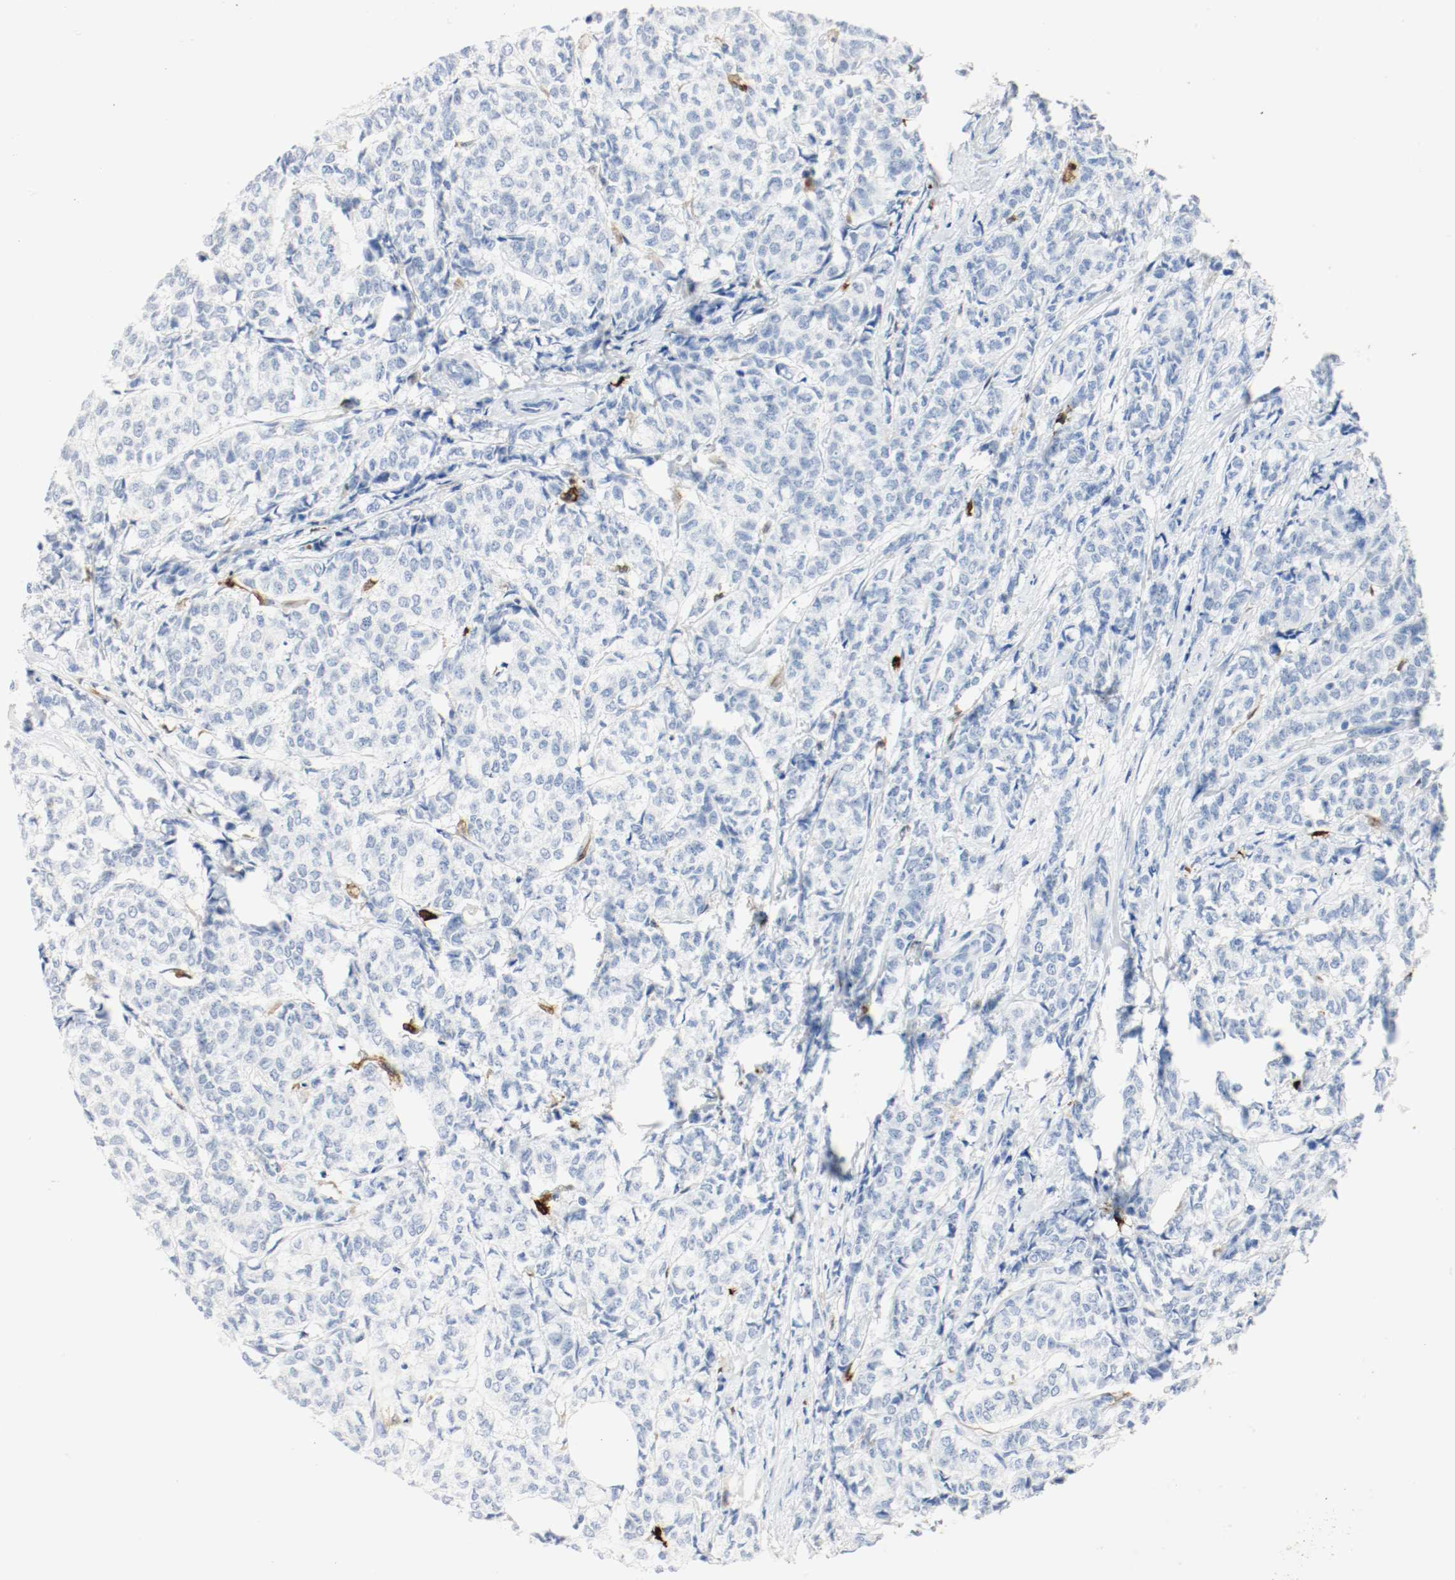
{"staining": {"intensity": "negative", "quantity": "none", "location": "none"}, "tissue": "breast cancer", "cell_type": "Tumor cells", "image_type": "cancer", "snomed": [{"axis": "morphology", "description": "Lobular carcinoma"}, {"axis": "topography", "description": "Breast"}], "caption": "Photomicrograph shows no significant protein expression in tumor cells of breast cancer (lobular carcinoma). Brightfield microscopy of immunohistochemistry (IHC) stained with DAB (brown) and hematoxylin (blue), captured at high magnification.", "gene": "S100A9", "patient": {"sex": "female", "age": 60}}